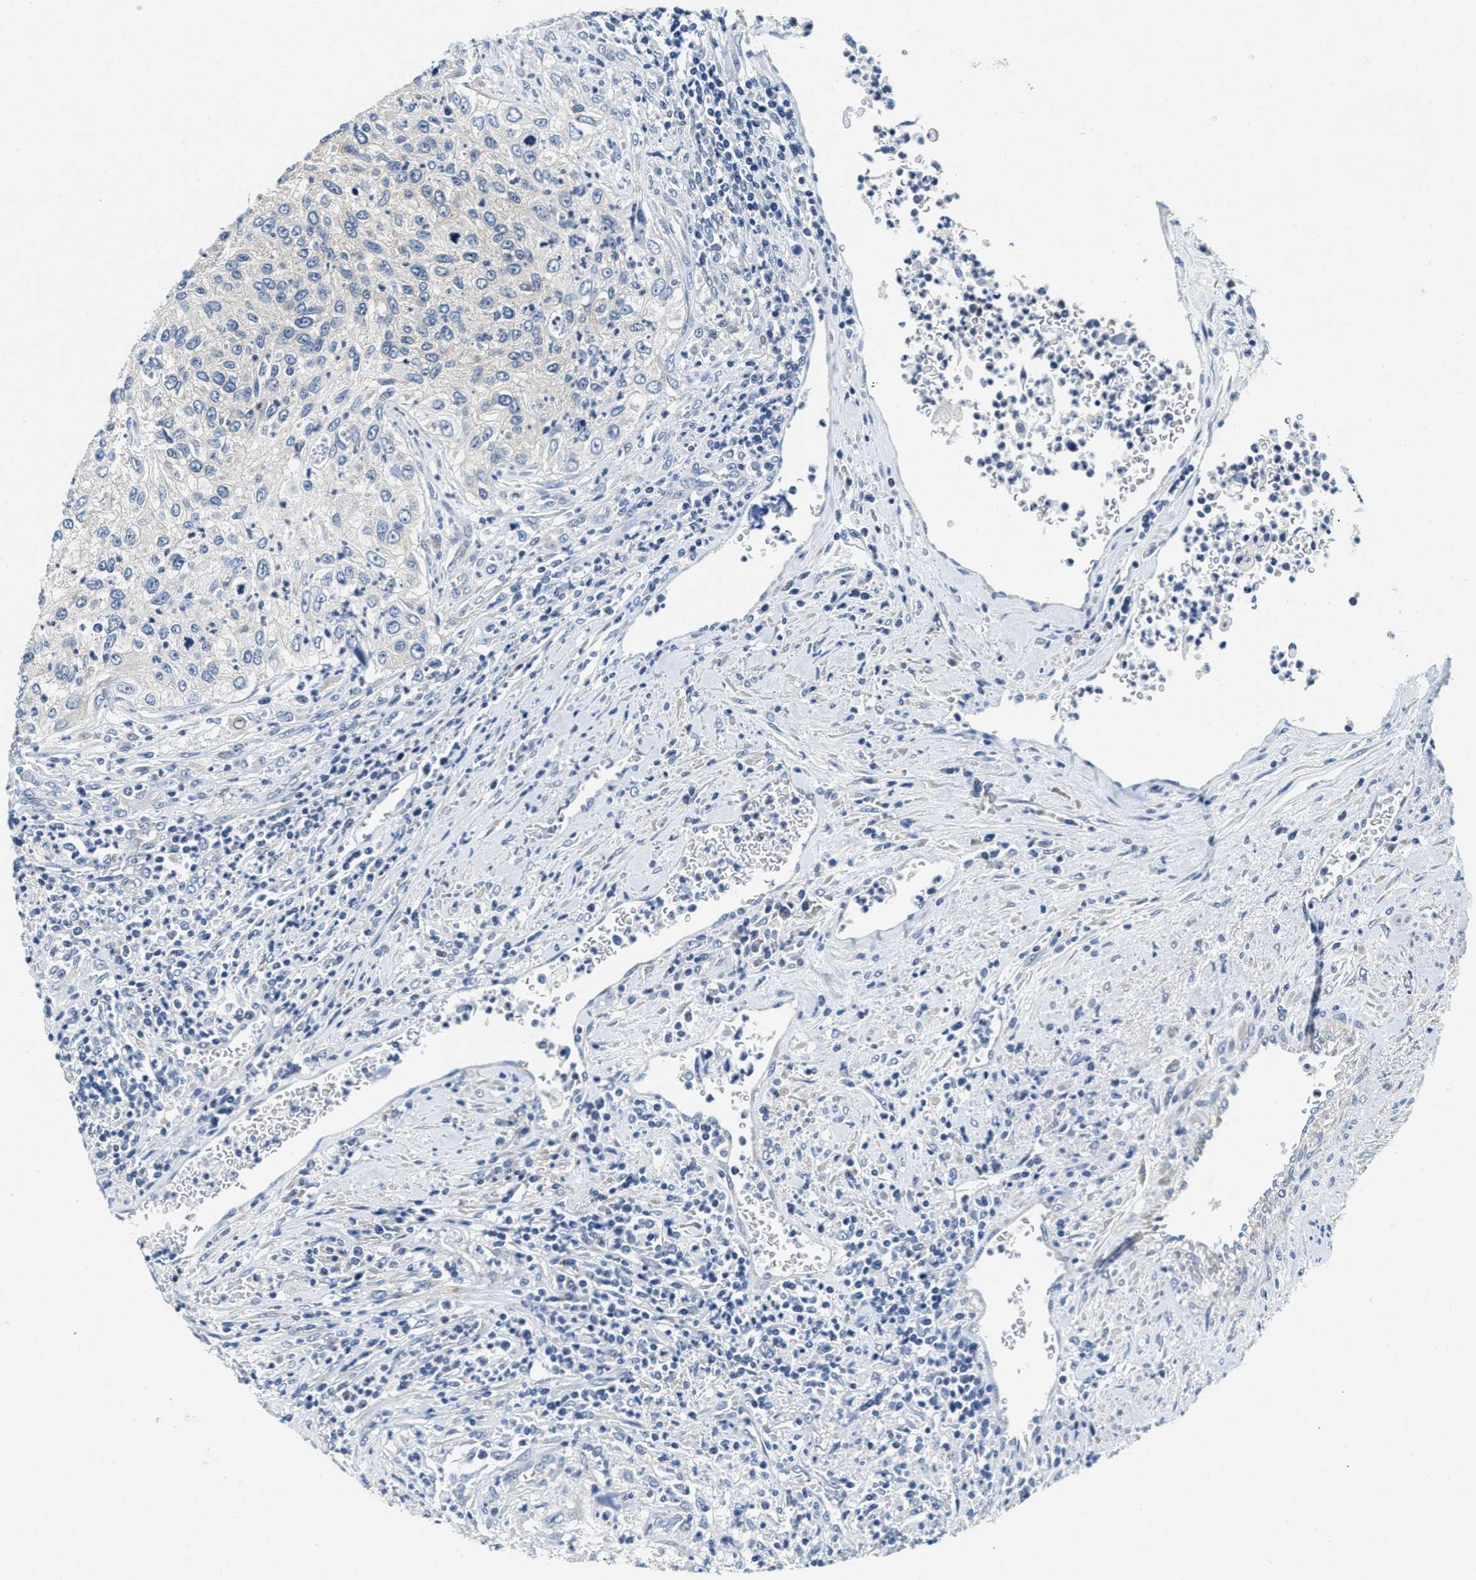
{"staining": {"intensity": "negative", "quantity": "none", "location": "none"}, "tissue": "urothelial cancer", "cell_type": "Tumor cells", "image_type": "cancer", "snomed": [{"axis": "morphology", "description": "Urothelial carcinoma, High grade"}, {"axis": "topography", "description": "Urinary bladder"}], "caption": "The micrograph shows no staining of tumor cells in urothelial cancer.", "gene": "EIF2AK2", "patient": {"sex": "female", "age": 60}}